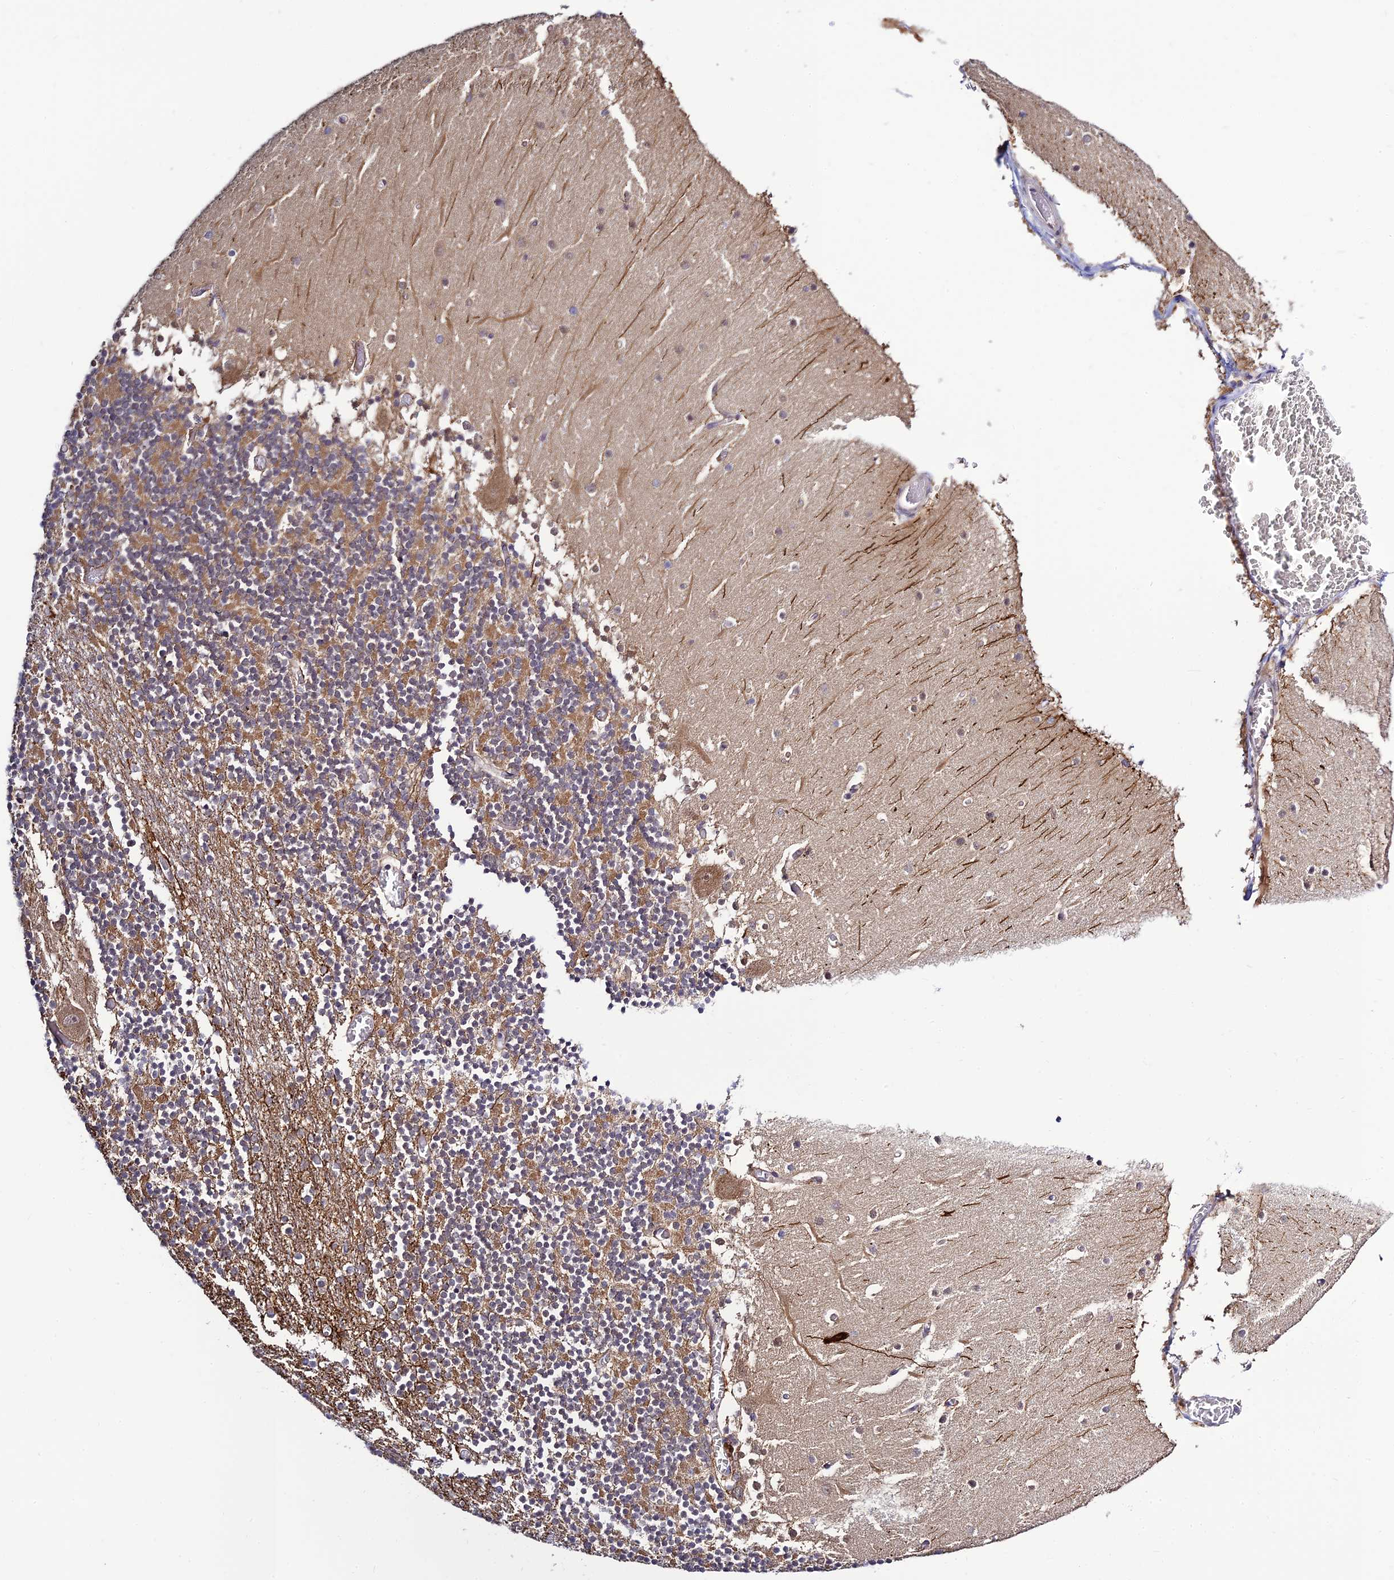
{"staining": {"intensity": "moderate", "quantity": ">75%", "location": "cytoplasmic/membranous"}, "tissue": "cerebellum", "cell_type": "Cells in granular layer", "image_type": "normal", "snomed": [{"axis": "morphology", "description": "Normal tissue, NOS"}, {"axis": "topography", "description": "Cerebellum"}], "caption": "Immunohistochemical staining of benign human cerebellum exhibits >75% levels of moderate cytoplasmic/membranous protein staining in approximately >75% of cells in granular layer.", "gene": "SKIC8", "patient": {"sex": "female", "age": 28}}